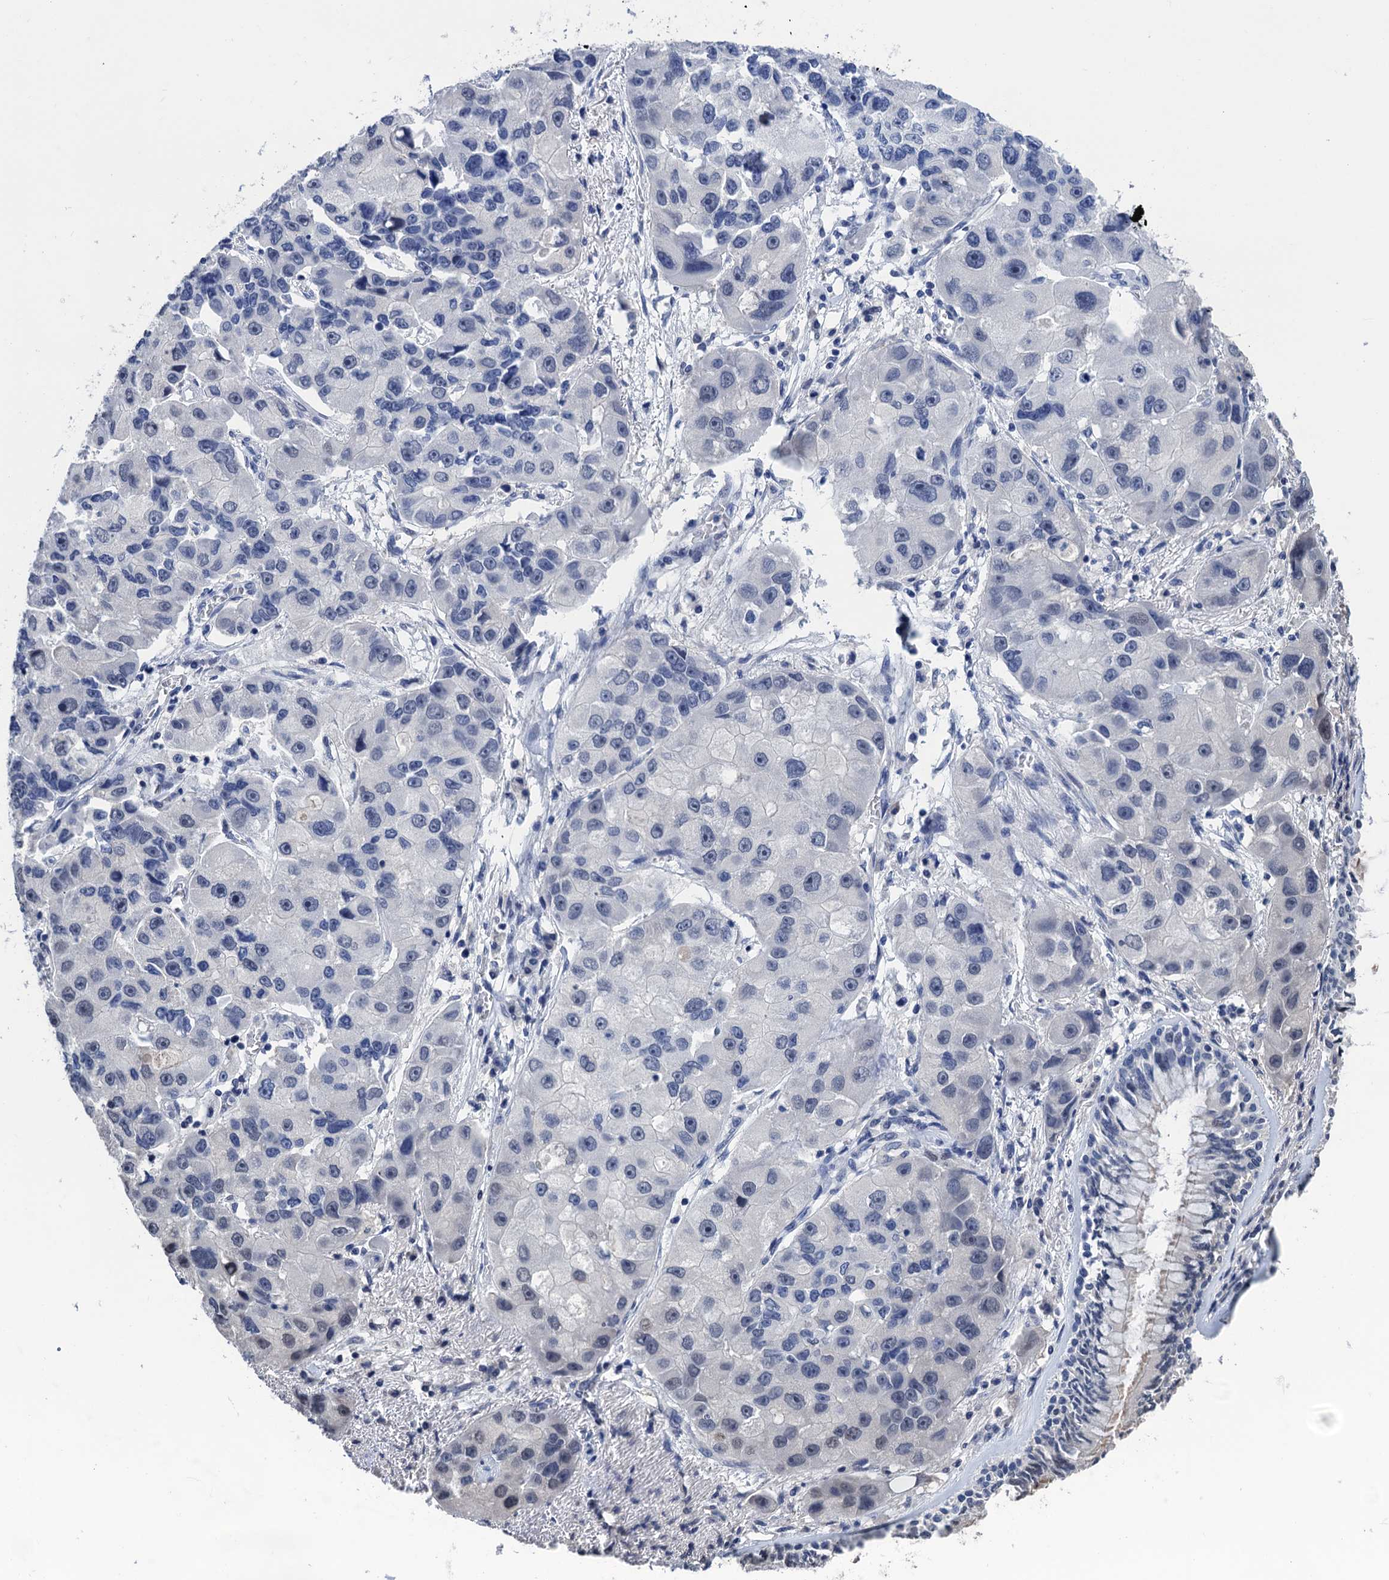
{"staining": {"intensity": "negative", "quantity": "none", "location": "none"}, "tissue": "lung cancer", "cell_type": "Tumor cells", "image_type": "cancer", "snomed": [{"axis": "morphology", "description": "Adenocarcinoma, NOS"}, {"axis": "topography", "description": "Lung"}], "caption": "IHC image of neoplastic tissue: lung cancer (adenocarcinoma) stained with DAB (3,3'-diaminobenzidine) displays no significant protein staining in tumor cells.", "gene": "ART5", "patient": {"sex": "female", "age": 54}}